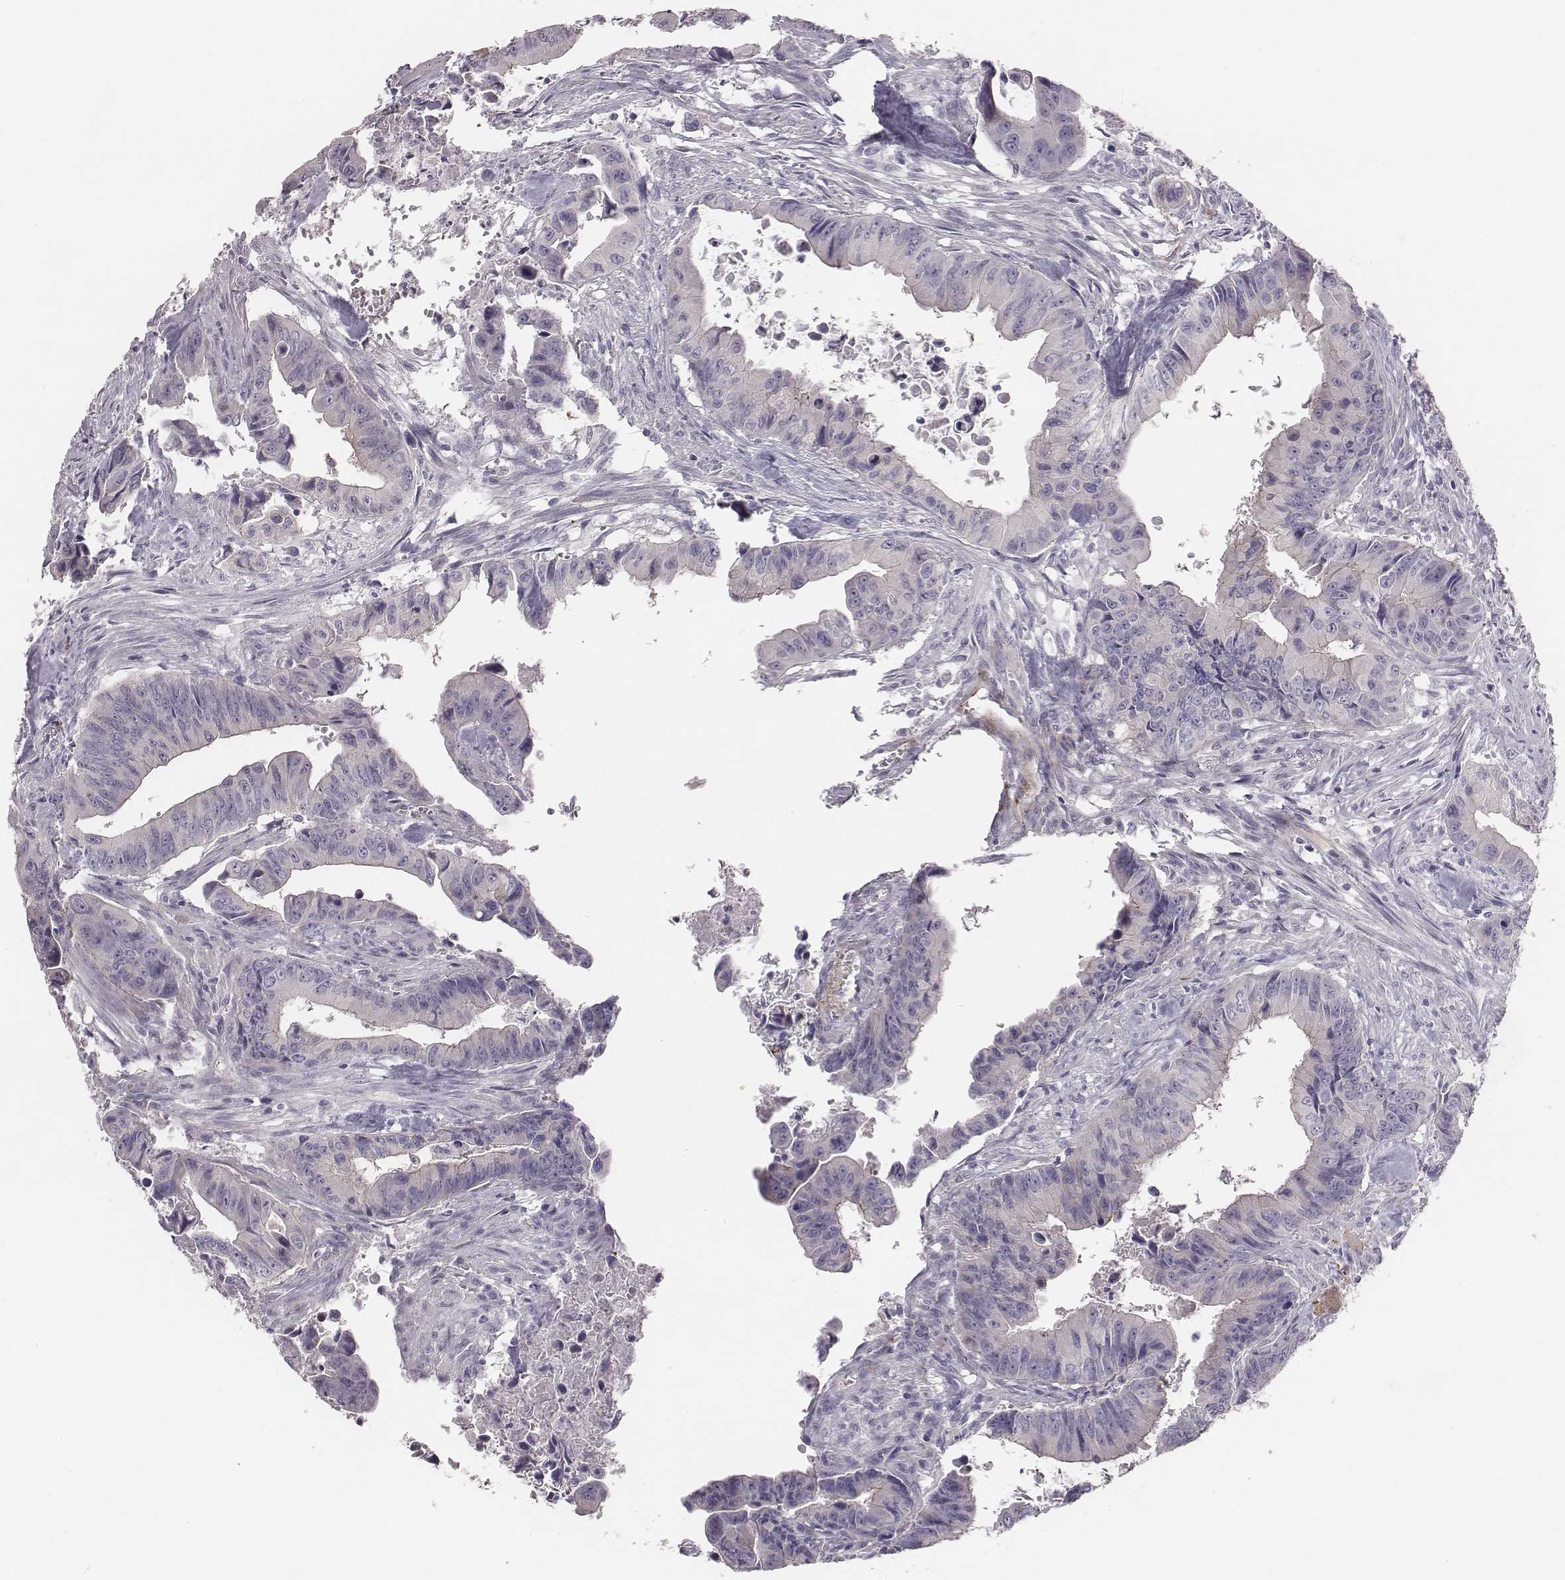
{"staining": {"intensity": "negative", "quantity": "none", "location": "none"}, "tissue": "colorectal cancer", "cell_type": "Tumor cells", "image_type": "cancer", "snomed": [{"axis": "morphology", "description": "Adenocarcinoma, NOS"}, {"axis": "topography", "description": "Colon"}], "caption": "Immunohistochemistry of colorectal cancer (adenocarcinoma) reveals no expression in tumor cells. (Brightfield microscopy of DAB immunohistochemistry (IHC) at high magnification).", "gene": "PRKCZ", "patient": {"sex": "female", "age": 87}}